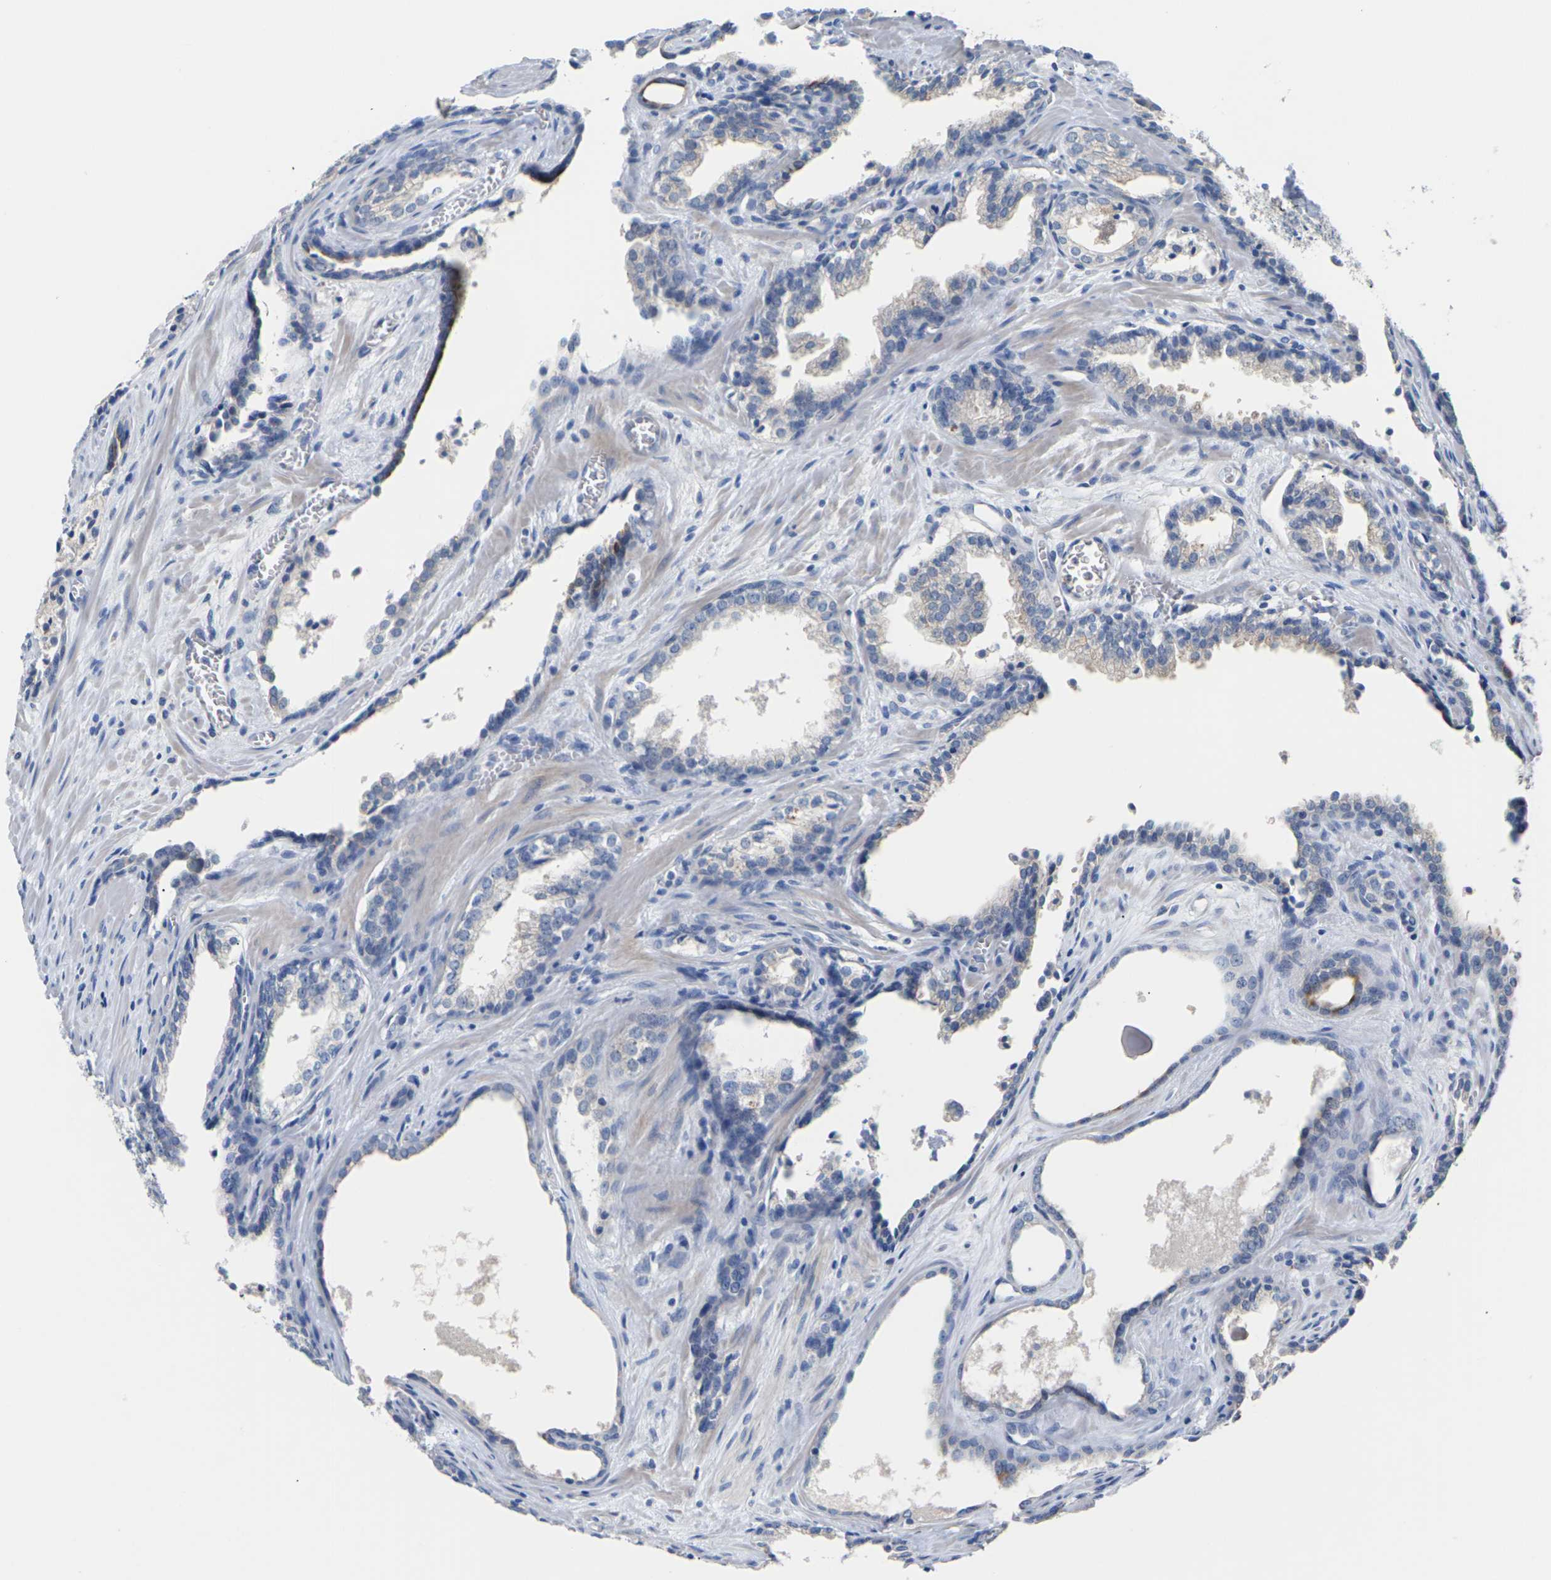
{"staining": {"intensity": "negative", "quantity": "none", "location": "none"}, "tissue": "prostate cancer", "cell_type": "Tumor cells", "image_type": "cancer", "snomed": [{"axis": "morphology", "description": "Adenocarcinoma, Low grade"}, {"axis": "topography", "description": "Prostate"}], "caption": "Protein analysis of prostate adenocarcinoma (low-grade) displays no significant staining in tumor cells.", "gene": "TMCO4", "patient": {"sex": "male", "age": 60}}